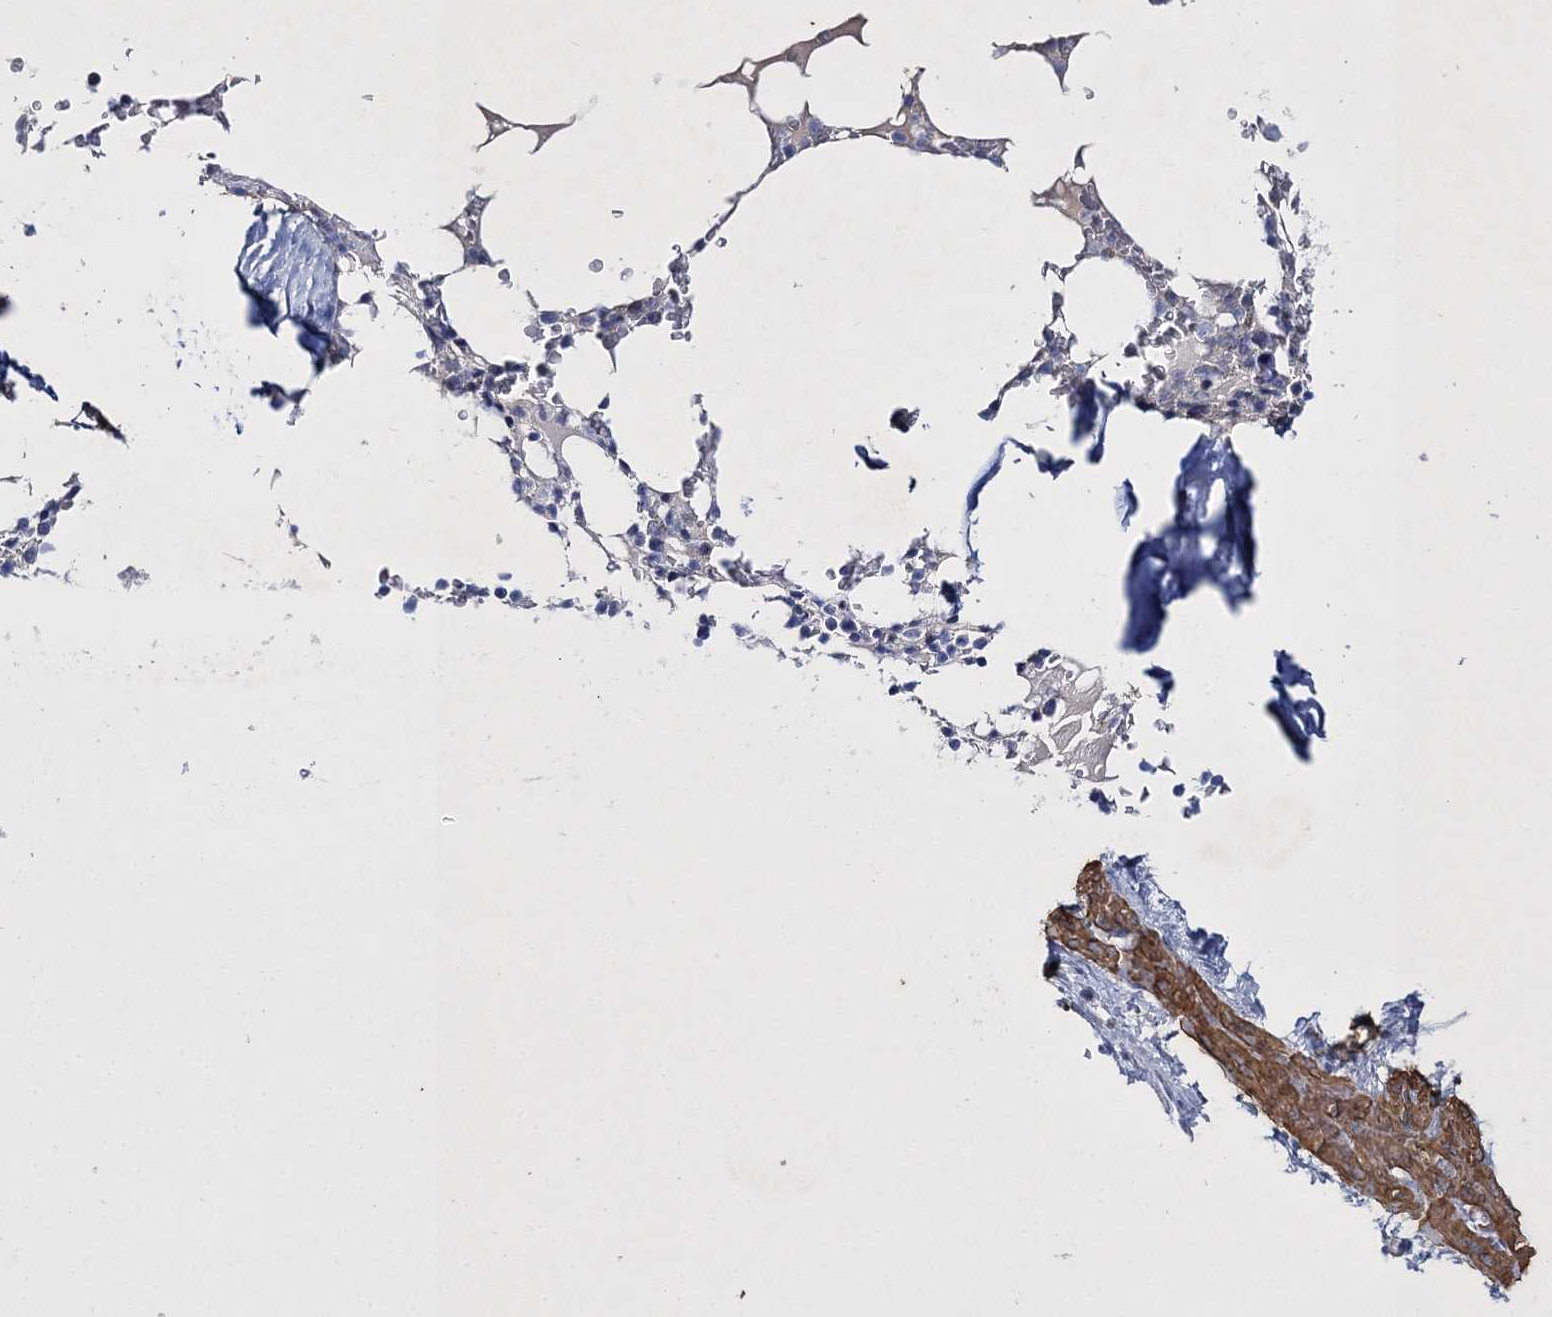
{"staining": {"intensity": "negative", "quantity": "none", "location": "none"}, "tissue": "bone marrow", "cell_type": "Hematopoietic cells", "image_type": "normal", "snomed": [{"axis": "morphology", "description": "Normal tissue, NOS"}, {"axis": "topography", "description": "Bone marrow"}], "caption": "Immunohistochemical staining of benign bone marrow displays no significant expression in hematopoietic cells.", "gene": "RTN2", "patient": {"sex": "male", "age": 58}}